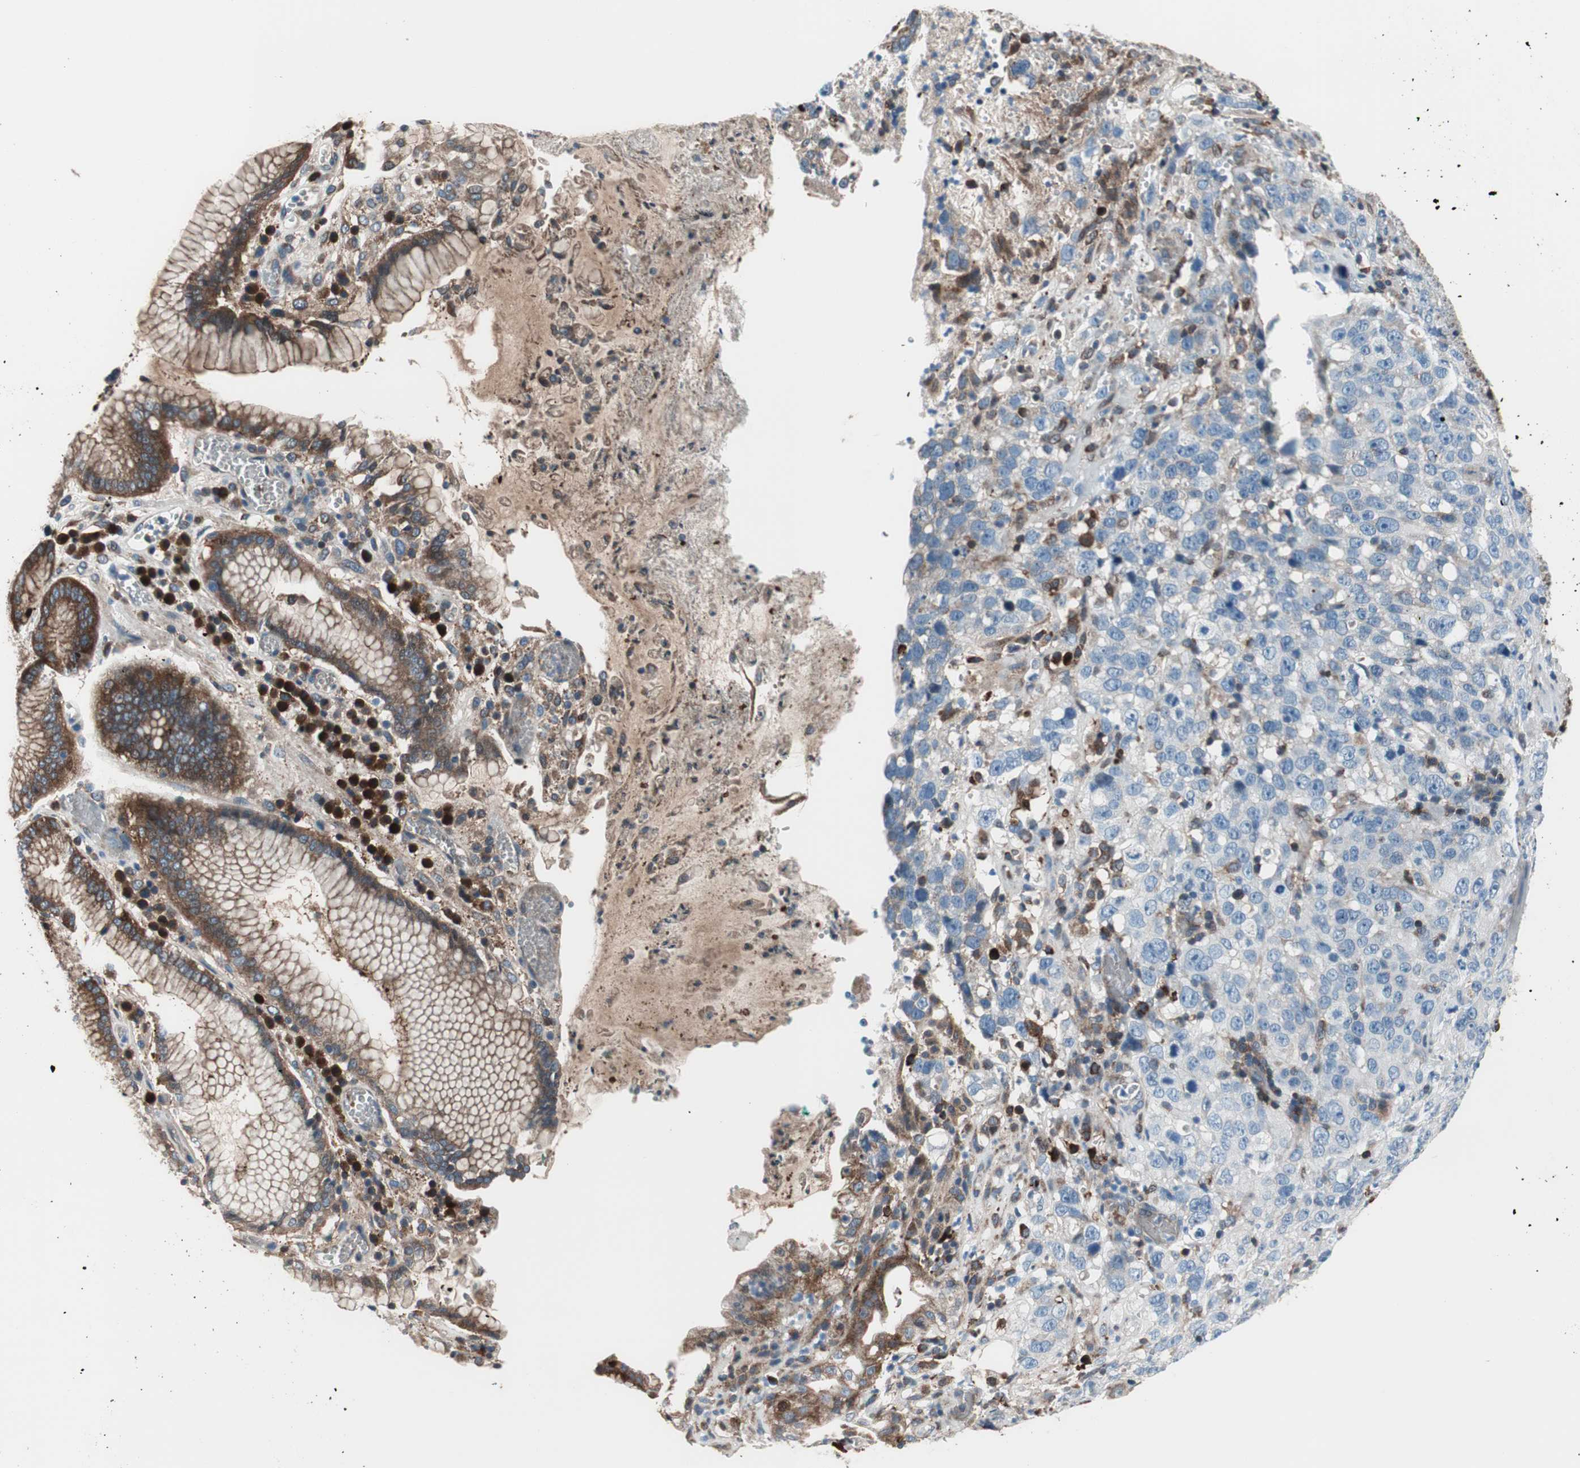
{"staining": {"intensity": "moderate", "quantity": "25%-75%", "location": "cytoplasmic/membranous"}, "tissue": "stomach cancer", "cell_type": "Tumor cells", "image_type": "cancer", "snomed": [{"axis": "morphology", "description": "Normal tissue, NOS"}, {"axis": "morphology", "description": "Adenocarcinoma, NOS"}, {"axis": "topography", "description": "Stomach"}], "caption": "There is medium levels of moderate cytoplasmic/membranous positivity in tumor cells of stomach adenocarcinoma, as demonstrated by immunohistochemical staining (brown color).", "gene": "PRDX2", "patient": {"sex": "male", "age": 48}}